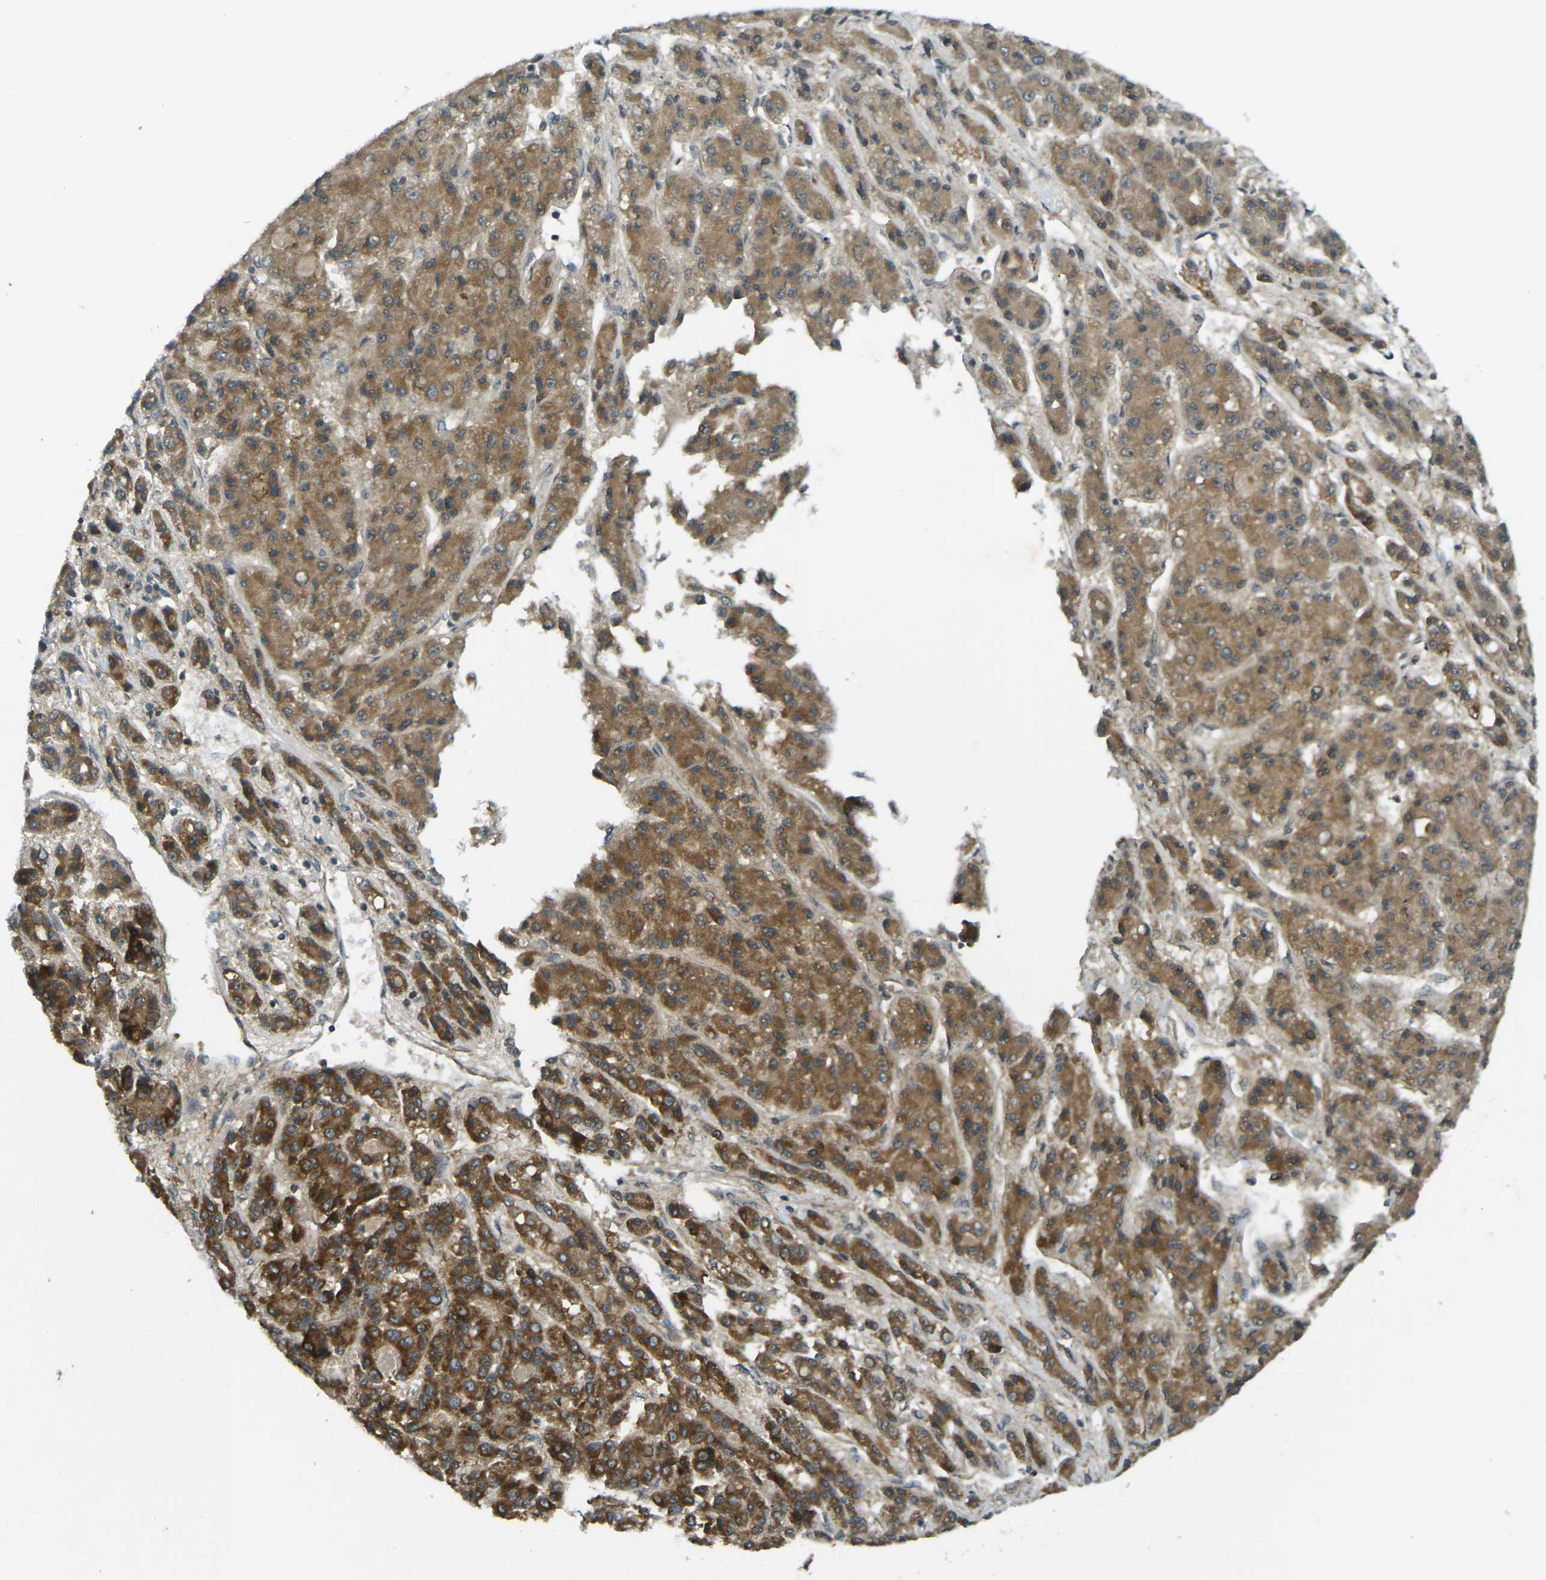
{"staining": {"intensity": "strong", "quantity": ">75%", "location": "cytoplasmic/membranous"}, "tissue": "liver cancer", "cell_type": "Tumor cells", "image_type": "cancer", "snomed": [{"axis": "morphology", "description": "Carcinoma, Hepatocellular, NOS"}, {"axis": "topography", "description": "Liver"}], "caption": "High-power microscopy captured an IHC micrograph of liver cancer, revealing strong cytoplasmic/membranous staining in about >75% of tumor cells.", "gene": "IGF1R", "patient": {"sex": "male", "age": 70}}